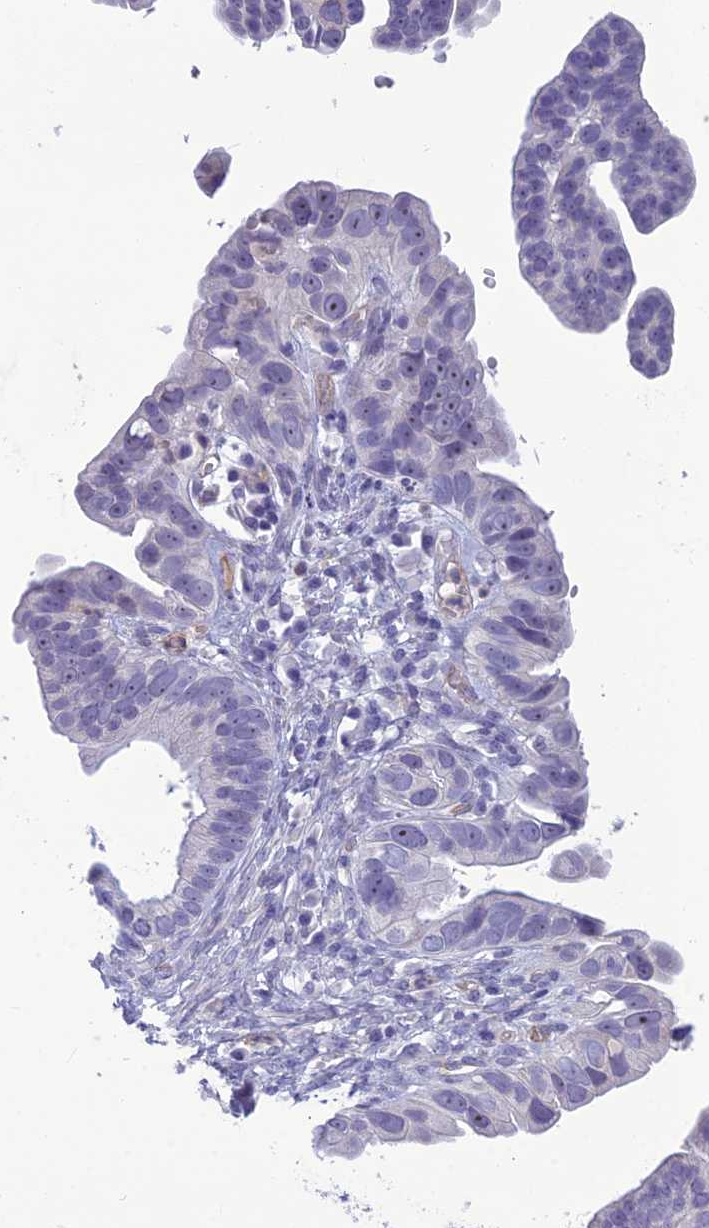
{"staining": {"intensity": "negative", "quantity": "none", "location": "none"}, "tissue": "ovarian cancer", "cell_type": "Tumor cells", "image_type": "cancer", "snomed": [{"axis": "morphology", "description": "Cystadenocarcinoma, serous, NOS"}, {"axis": "topography", "description": "Ovary"}], "caption": "IHC image of neoplastic tissue: human ovarian cancer stained with DAB demonstrates no significant protein staining in tumor cells. (Stains: DAB (3,3'-diaminobenzidine) immunohistochemistry (IHC) with hematoxylin counter stain, Microscopy: brightfield microscopy at high magnification).", "gene": "BBS7", "patient": {"sex": "female", "age": 56}}